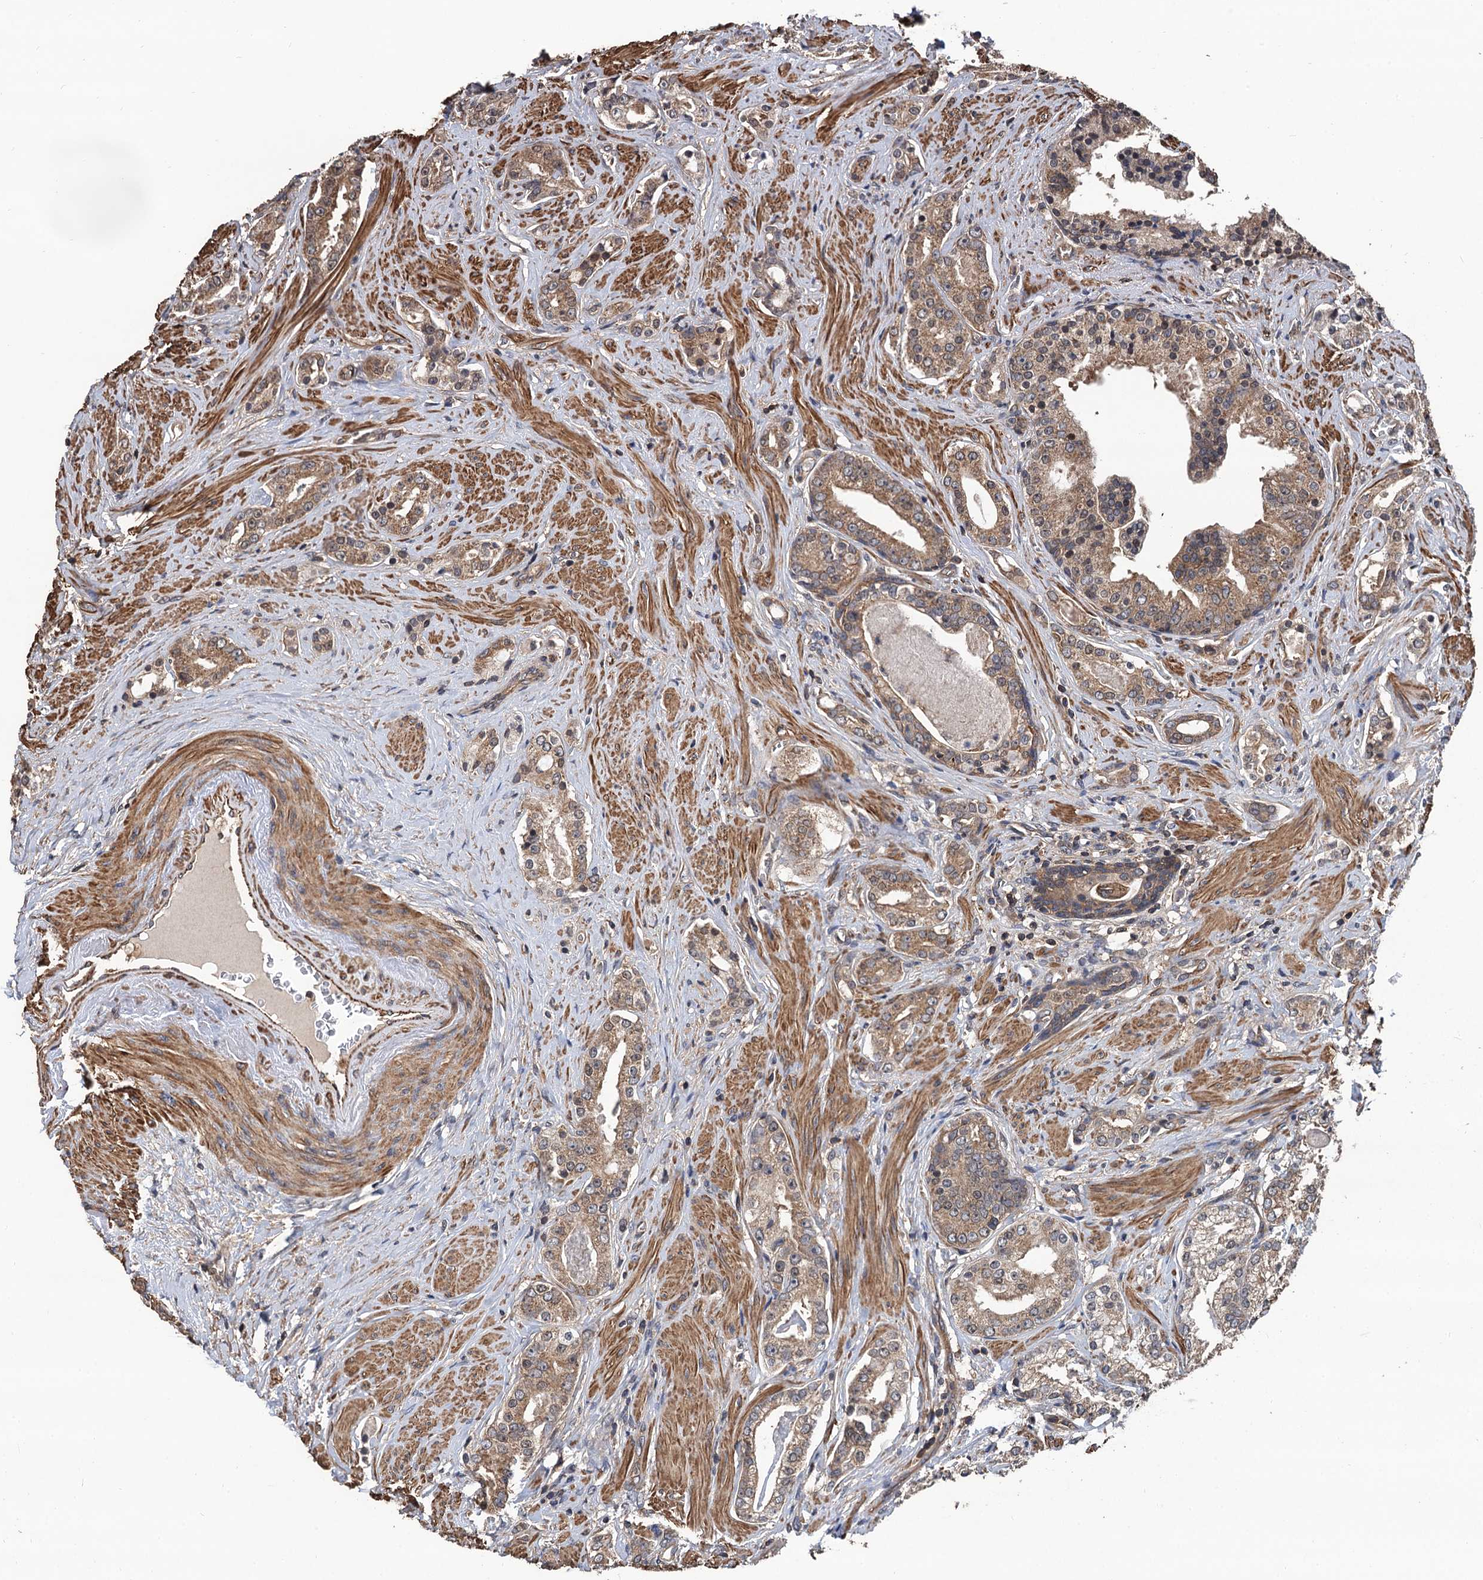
{"staining": {"intensity": "weak", "quantity": ">75%", "location": "cytoplasmic/membranous,nuclear"}, "tissue": "prostate cancer", "cell_type": "Tumor cells", "image_type": "cancer", "snomed": [{"axis": "morphology", "description": "Adenocarcinoma, High grade"}, {"axis": "topography", "description": "Prostate"}], "caption": "Prostate cancer tissue displays weak cytoplasmic/membranous and nuclear staining in about >75% of tumor cells, visualized by immunohistochemistry.", "gene": "PPP4R1", "patient": {"sex": "male", "age": 58}}